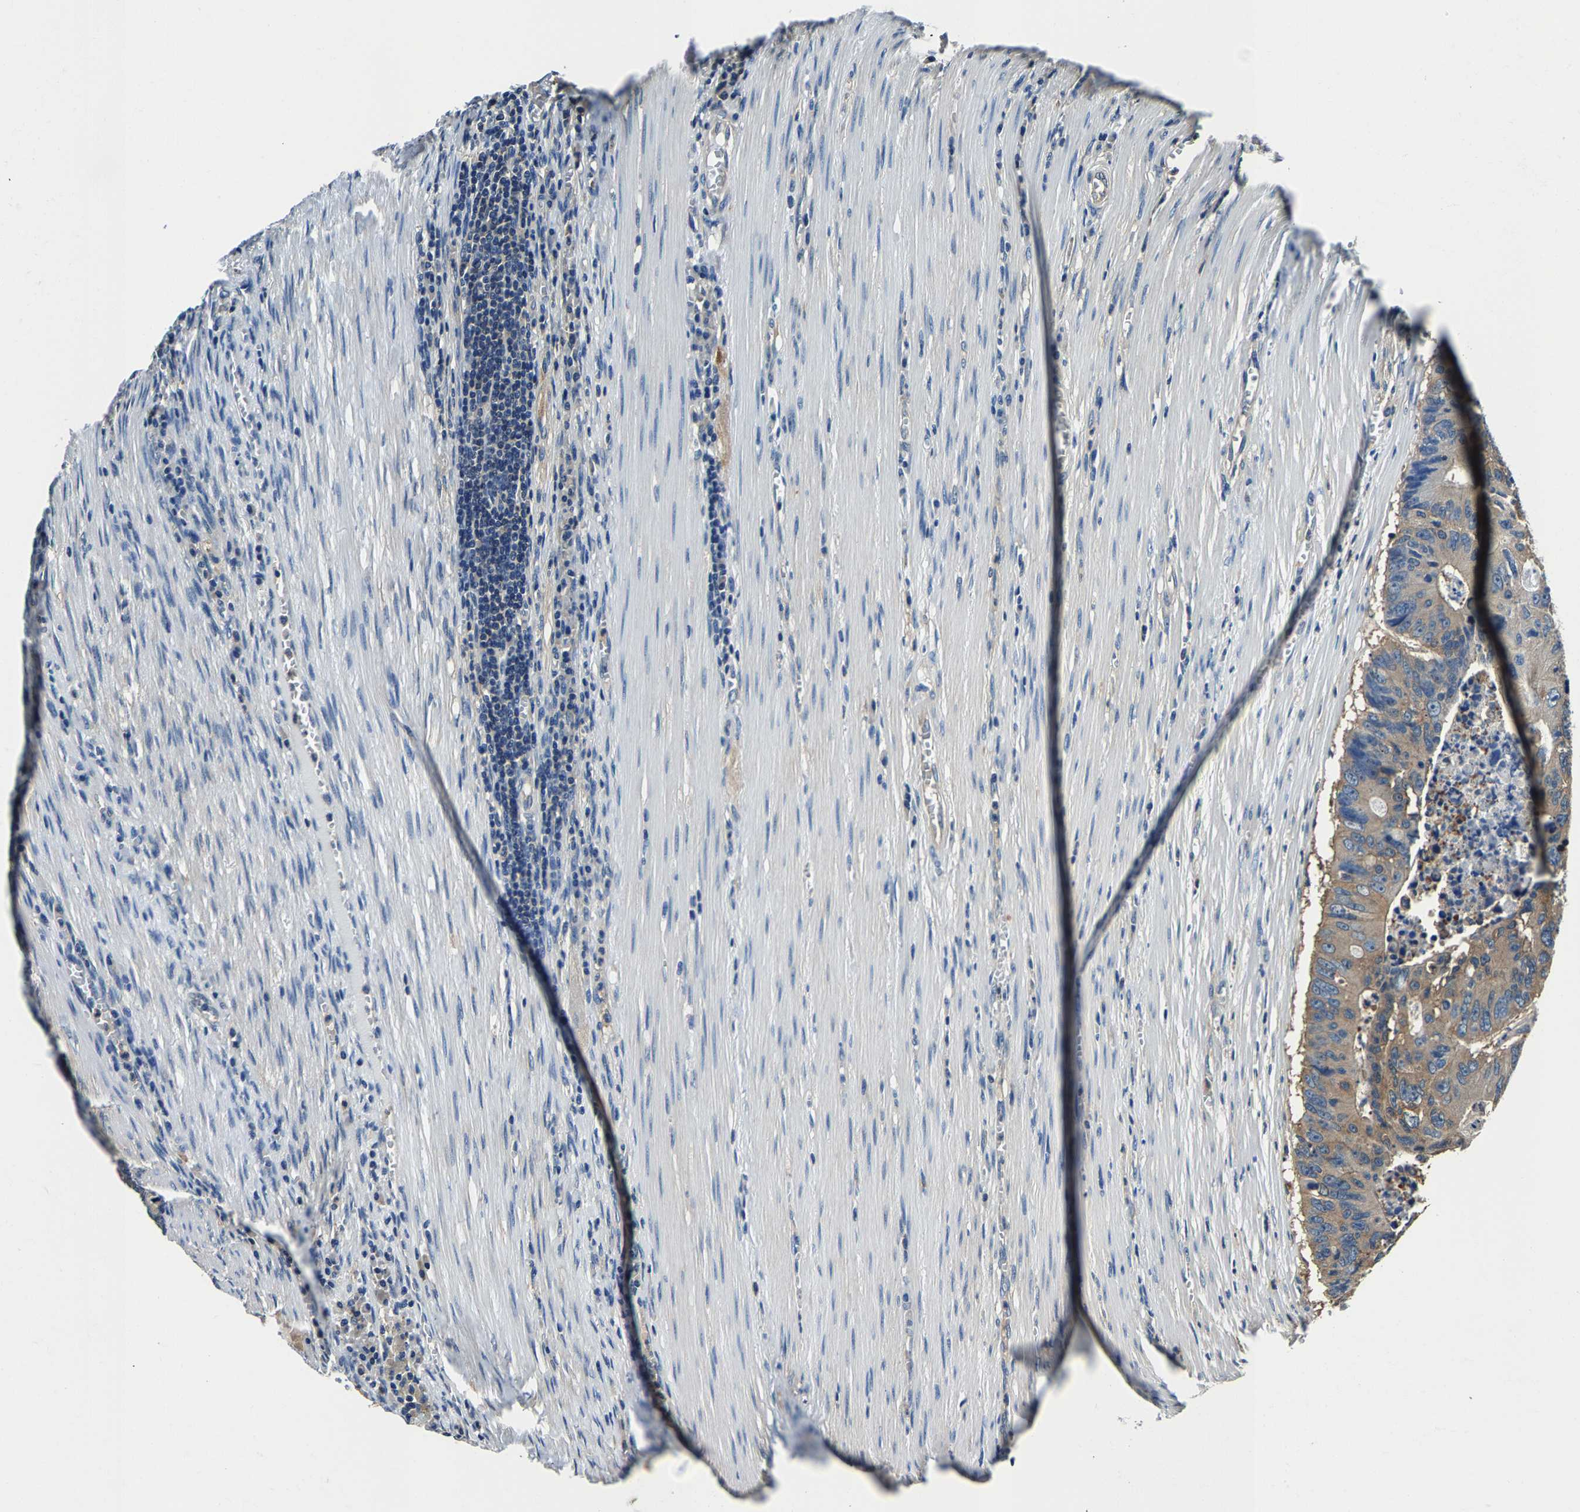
{"staining": {"intensity": "moderate", "quantity": "25%-75%", "location": "cytoplasmic/membranous"}, "tissue": "colorectal cancer", "cell_type": "Tumor cells", "image_type": "cancer", "snomed": [{"axis": "morphology", "description": "Adenocarcinoma, NOS"}, {"axis": "topography", "description": "Colon"}], "caption": "Tumor cells display moderate cytoplasmic/membranous expression in about 25%-75% of cells in adenocarcinoma (colorectal).", "gene": "ALDOB", "patient": {"sex": "male", "age": 87}}